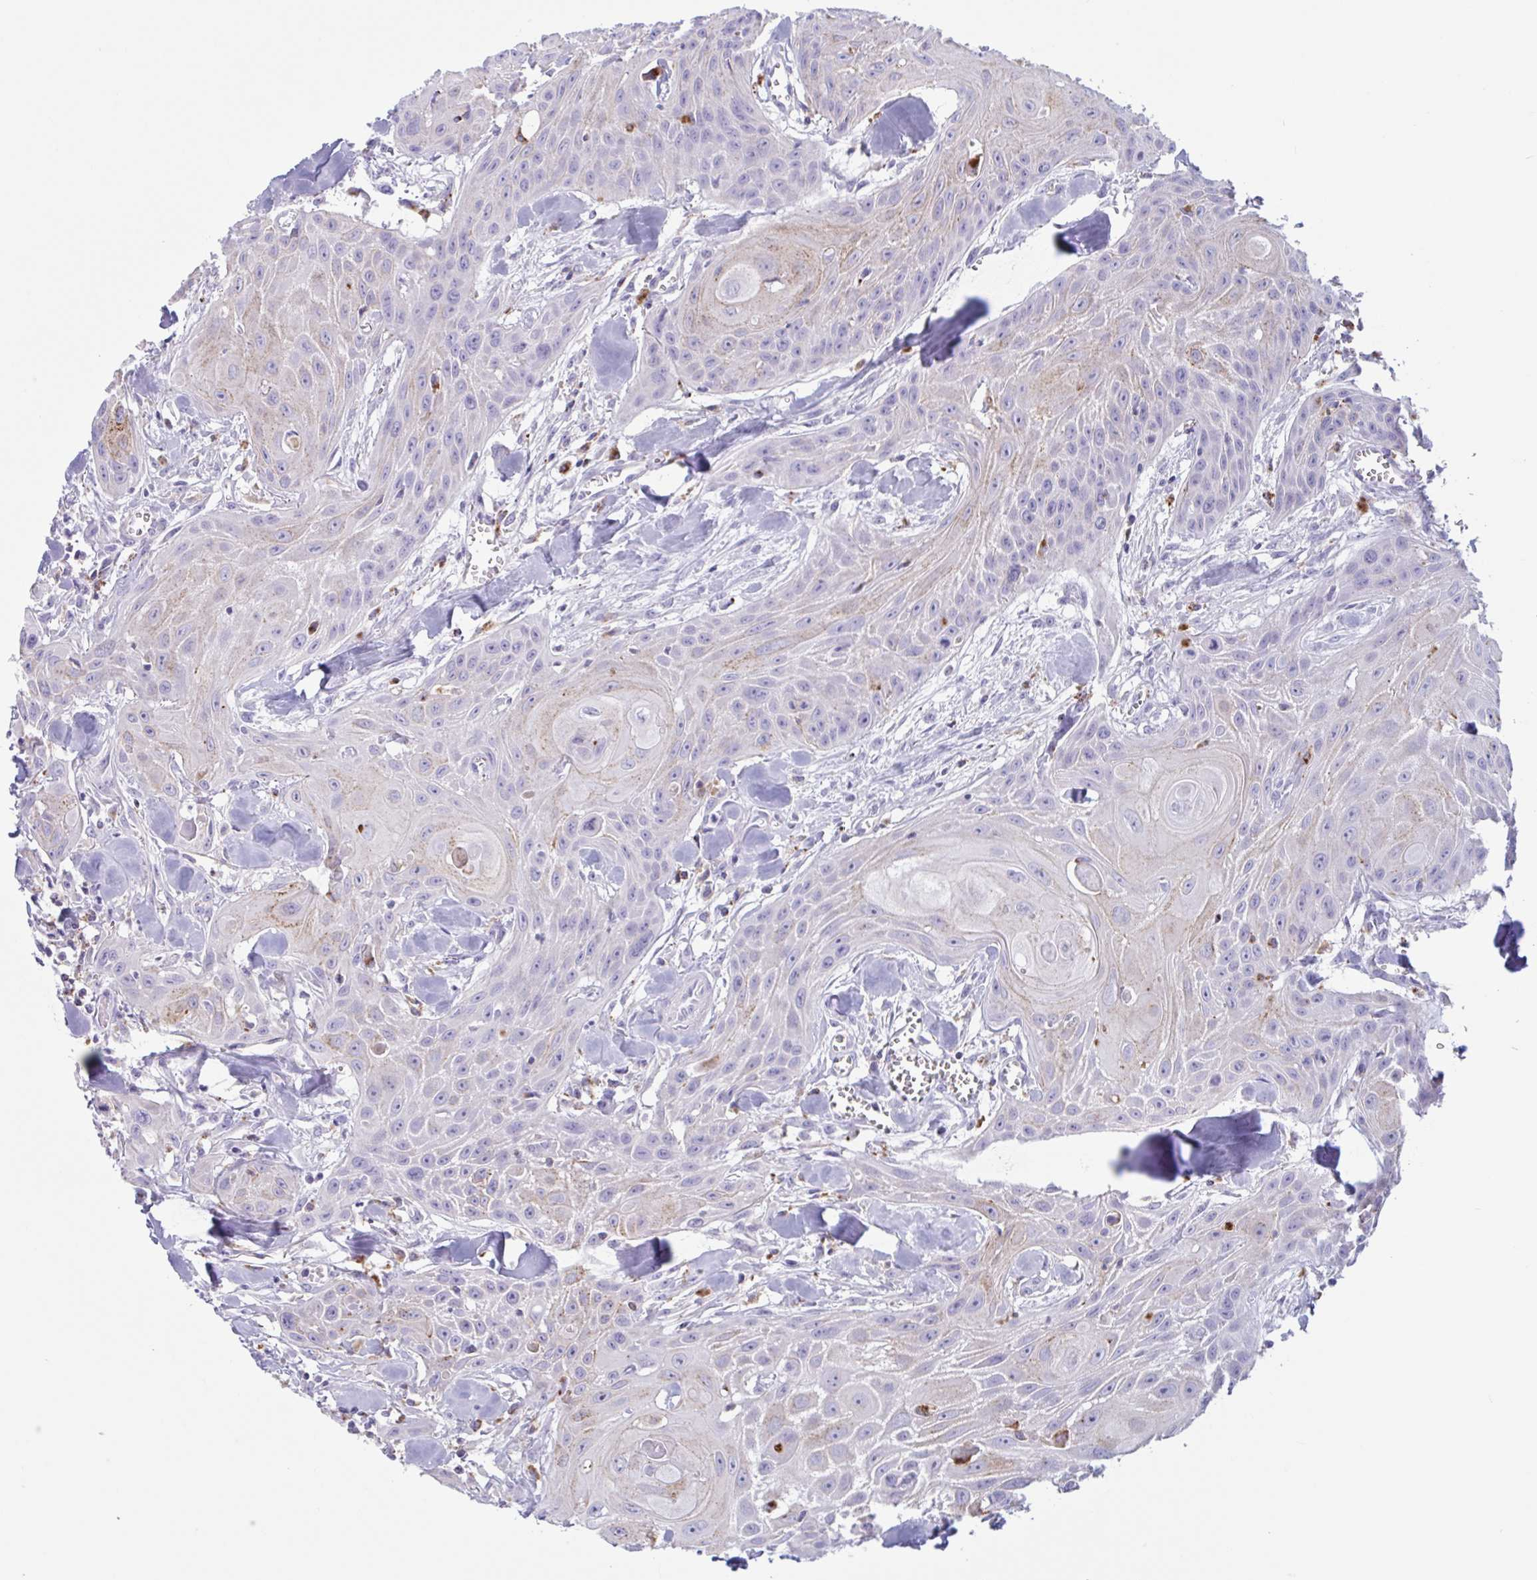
{"staining": {"intensity": "negative", "quantity": "none", "location": "none"}, "tissue": "head and neck cancer", "cell_type": "Tumor cells", "image_type": "cancer", "snomed": [{"axis": "morphology", "description": "Squamous cell carcinoma, NOS"}, {"axis": "topography", "description": "Lymph node"}, {"axis": "topography", "description": "Salivary gland"}, {"axis": "topography", "description": "Head-Neck"}], "caption": "The photomicrograph displays no staining of tumor cells in head and neck cancer.", "gene": "XCL1", "patient": {"sex": "female", "age": 74}}